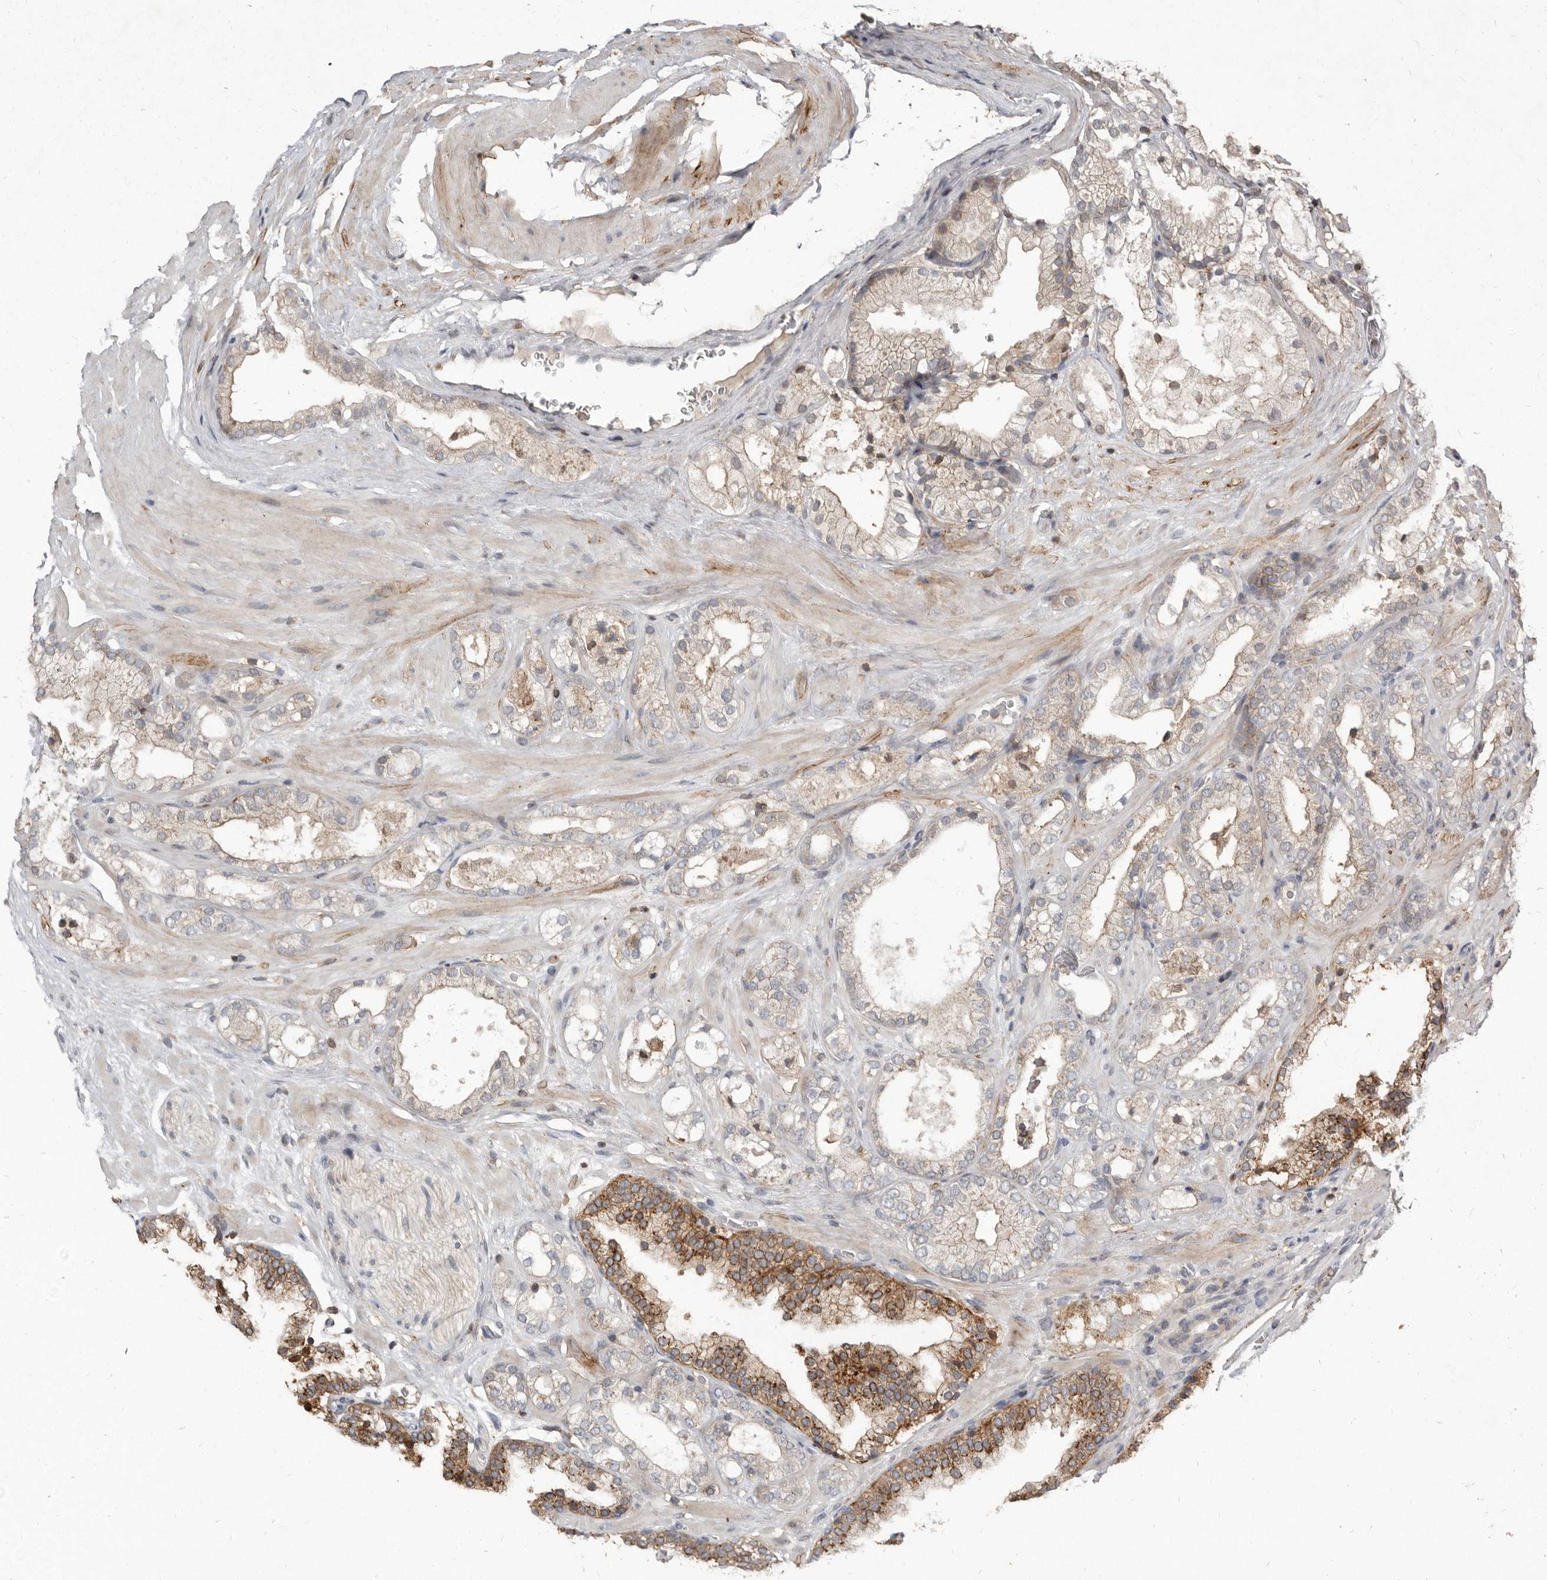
{"staining": {"intensity": "moderate", "quantity": ">75%", "location": "cytoplasmic/membranous"}, "tissue": "prostate cancer", "cell_type": "Tumor cells", "image_type": "cancer", "snomed": [{"axis": "morphology", "description": "Adenocarcinoma, High grade"}, {"axis": "topography", "description": "Prostate"}], "caption": "DAB (3,3'-diaminobenzidine) immunohistochemical staining of prostate cancer reveals moderate cytoplasmic/membranous protein expression in approximately >75% of tumor cells.", "gene": "KIF26B", "patient": {"sex": "male", "age": 58}}